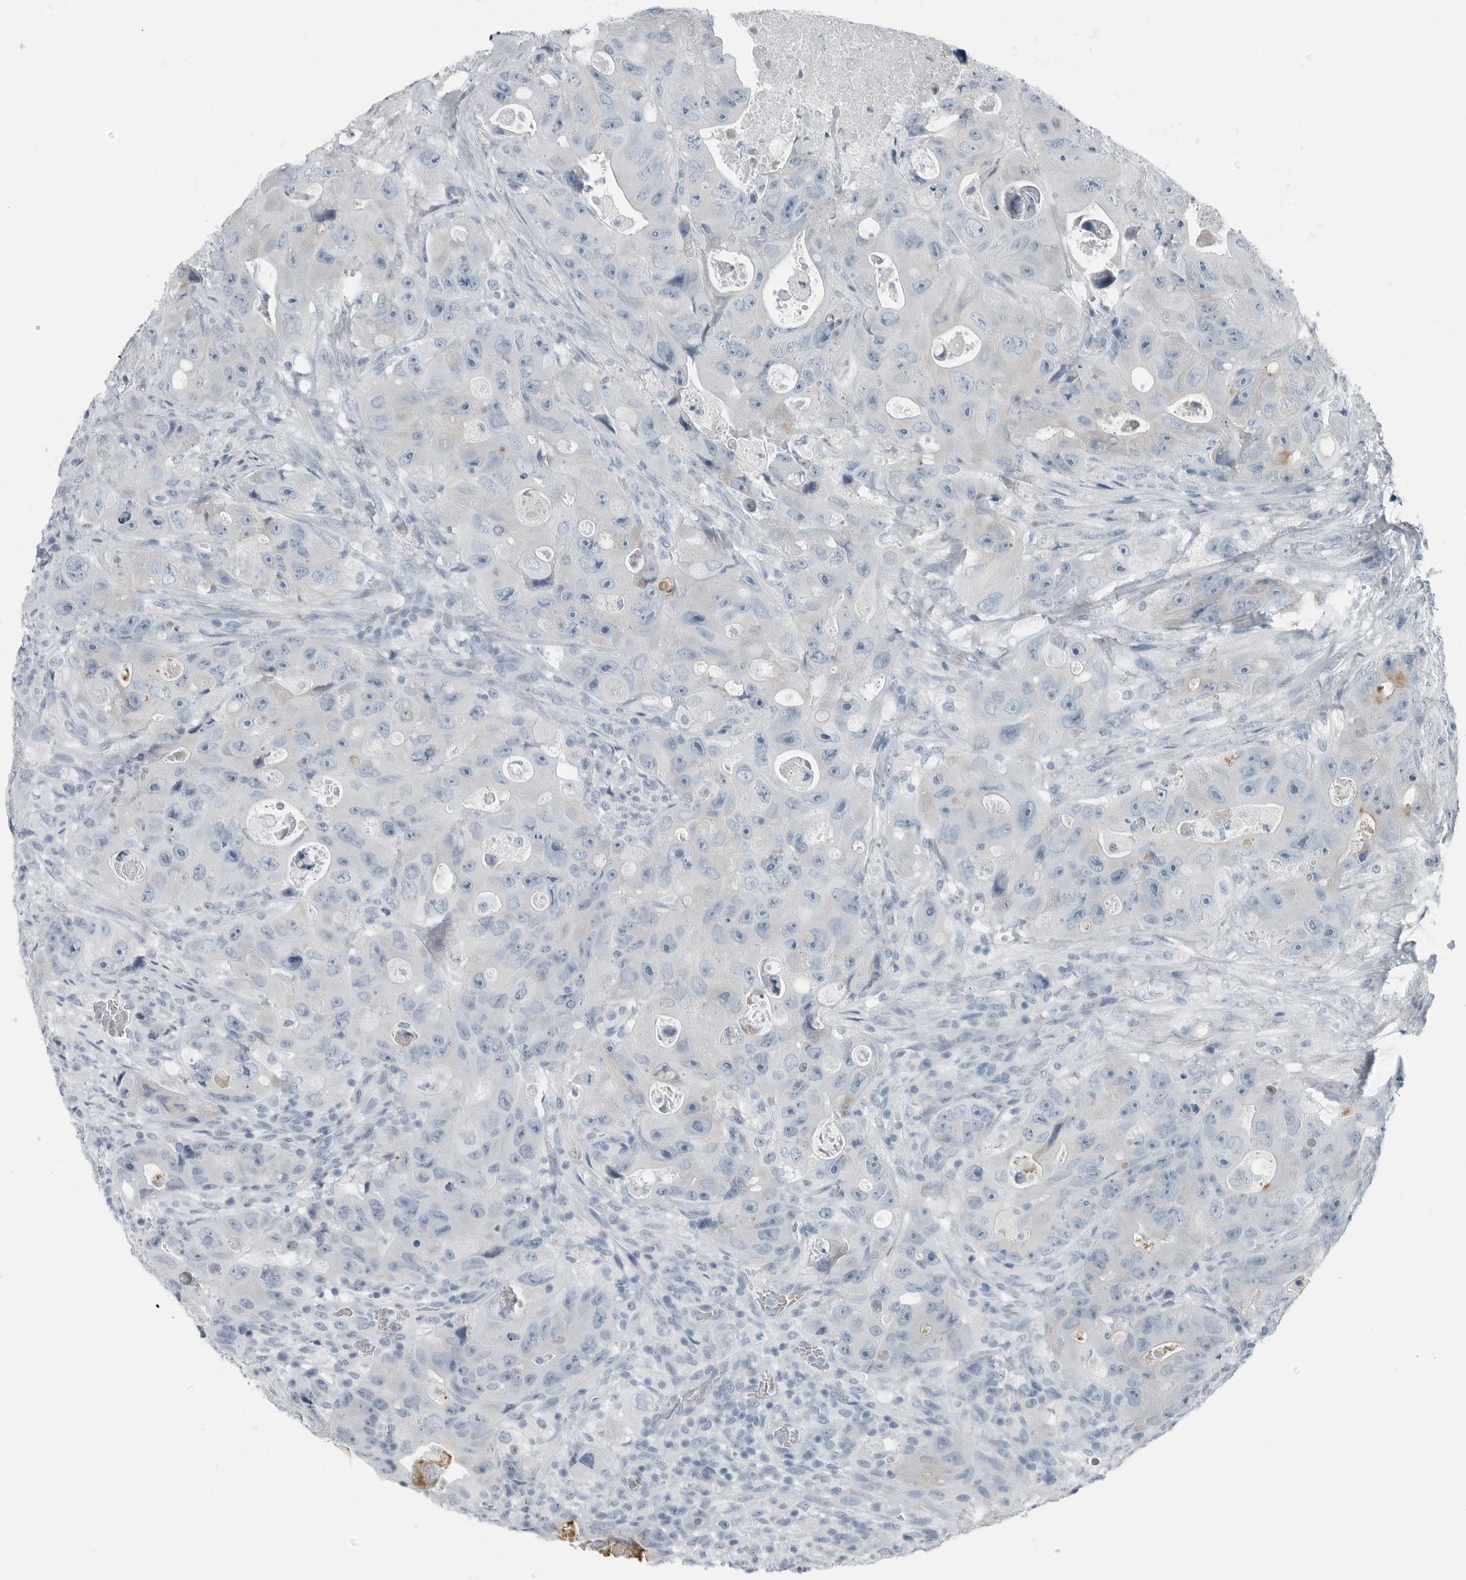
{"staining": {"intensity": "negative", "quantity": "none", "location": "none"}, "tissue": "colorectal cancer", "cell_type": "Tumor cells", "image_type": "cancer", "snomed": [{"axis": "morphology", "description": "Adenocarcinoma, NOS"}, {"axis": "topography", "description": "Colon"}], "caption": "Tumor cells show no significant expression in colorectal cancer (adenocarcinoma). (Brightfield microscopy of DAB IHC at high magnification).", "gene": "ZPBP2", "patient": {"sex": "female", "age": 46}}